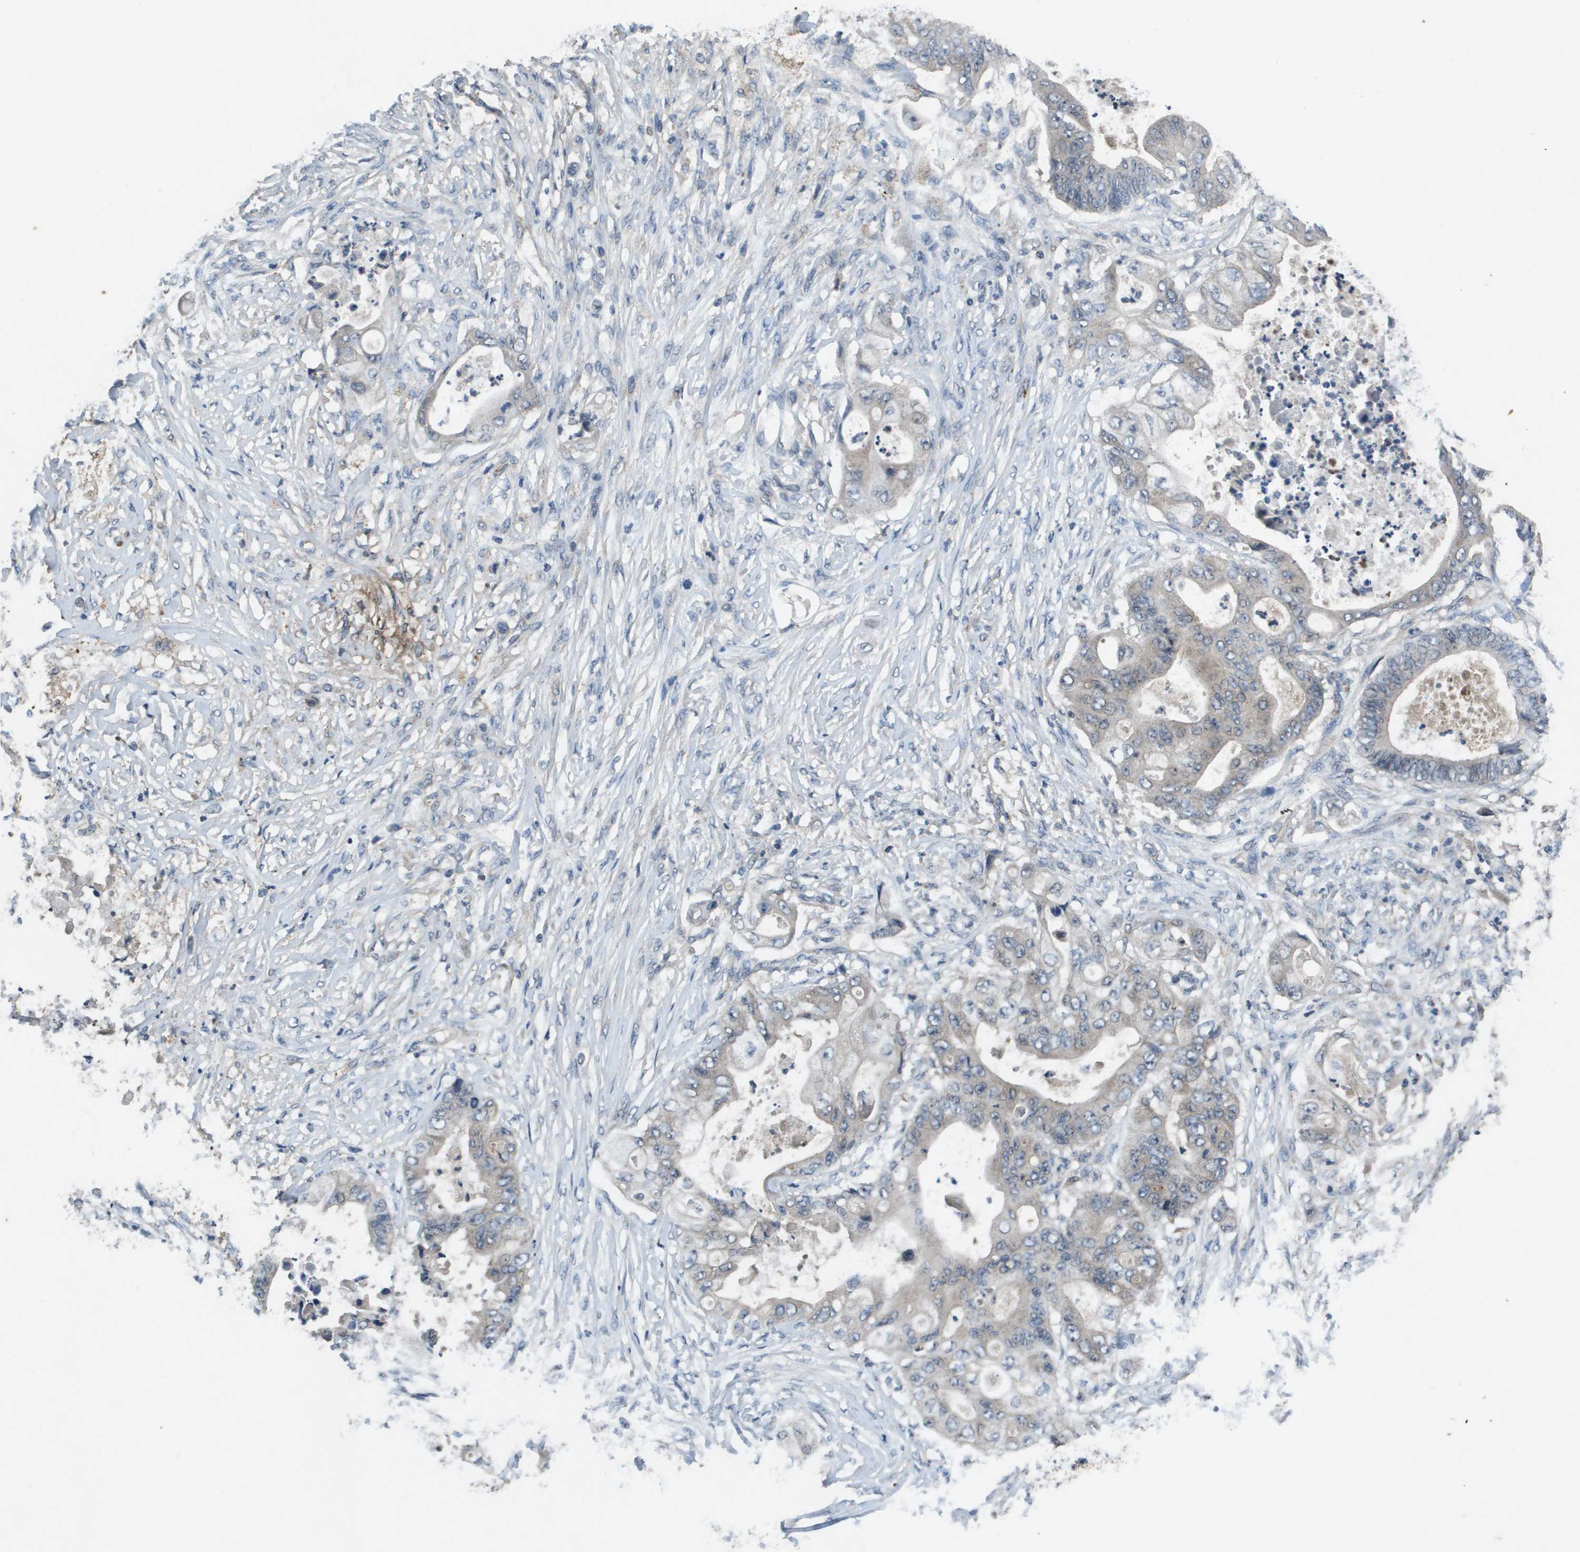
{"staining": {"intensity": "weak", "quantity": "<25%", "location": "cytoplasmic/membranous"}, "tissue": "stomach cancer", "cell_type": "Tumor cells", "image_type": "cancer", "snomed": [{"axis": "morphology", "description": "Adenocarcinoma, NOS"}, {"axis": "topography", "description": "Stomach"}], "caption": "Micrograph shows no significant protein expression in tumor cells of stomach adenocarcinoma.", "gene": "PROC", "patient": {"sex": "female", "age": 73}}